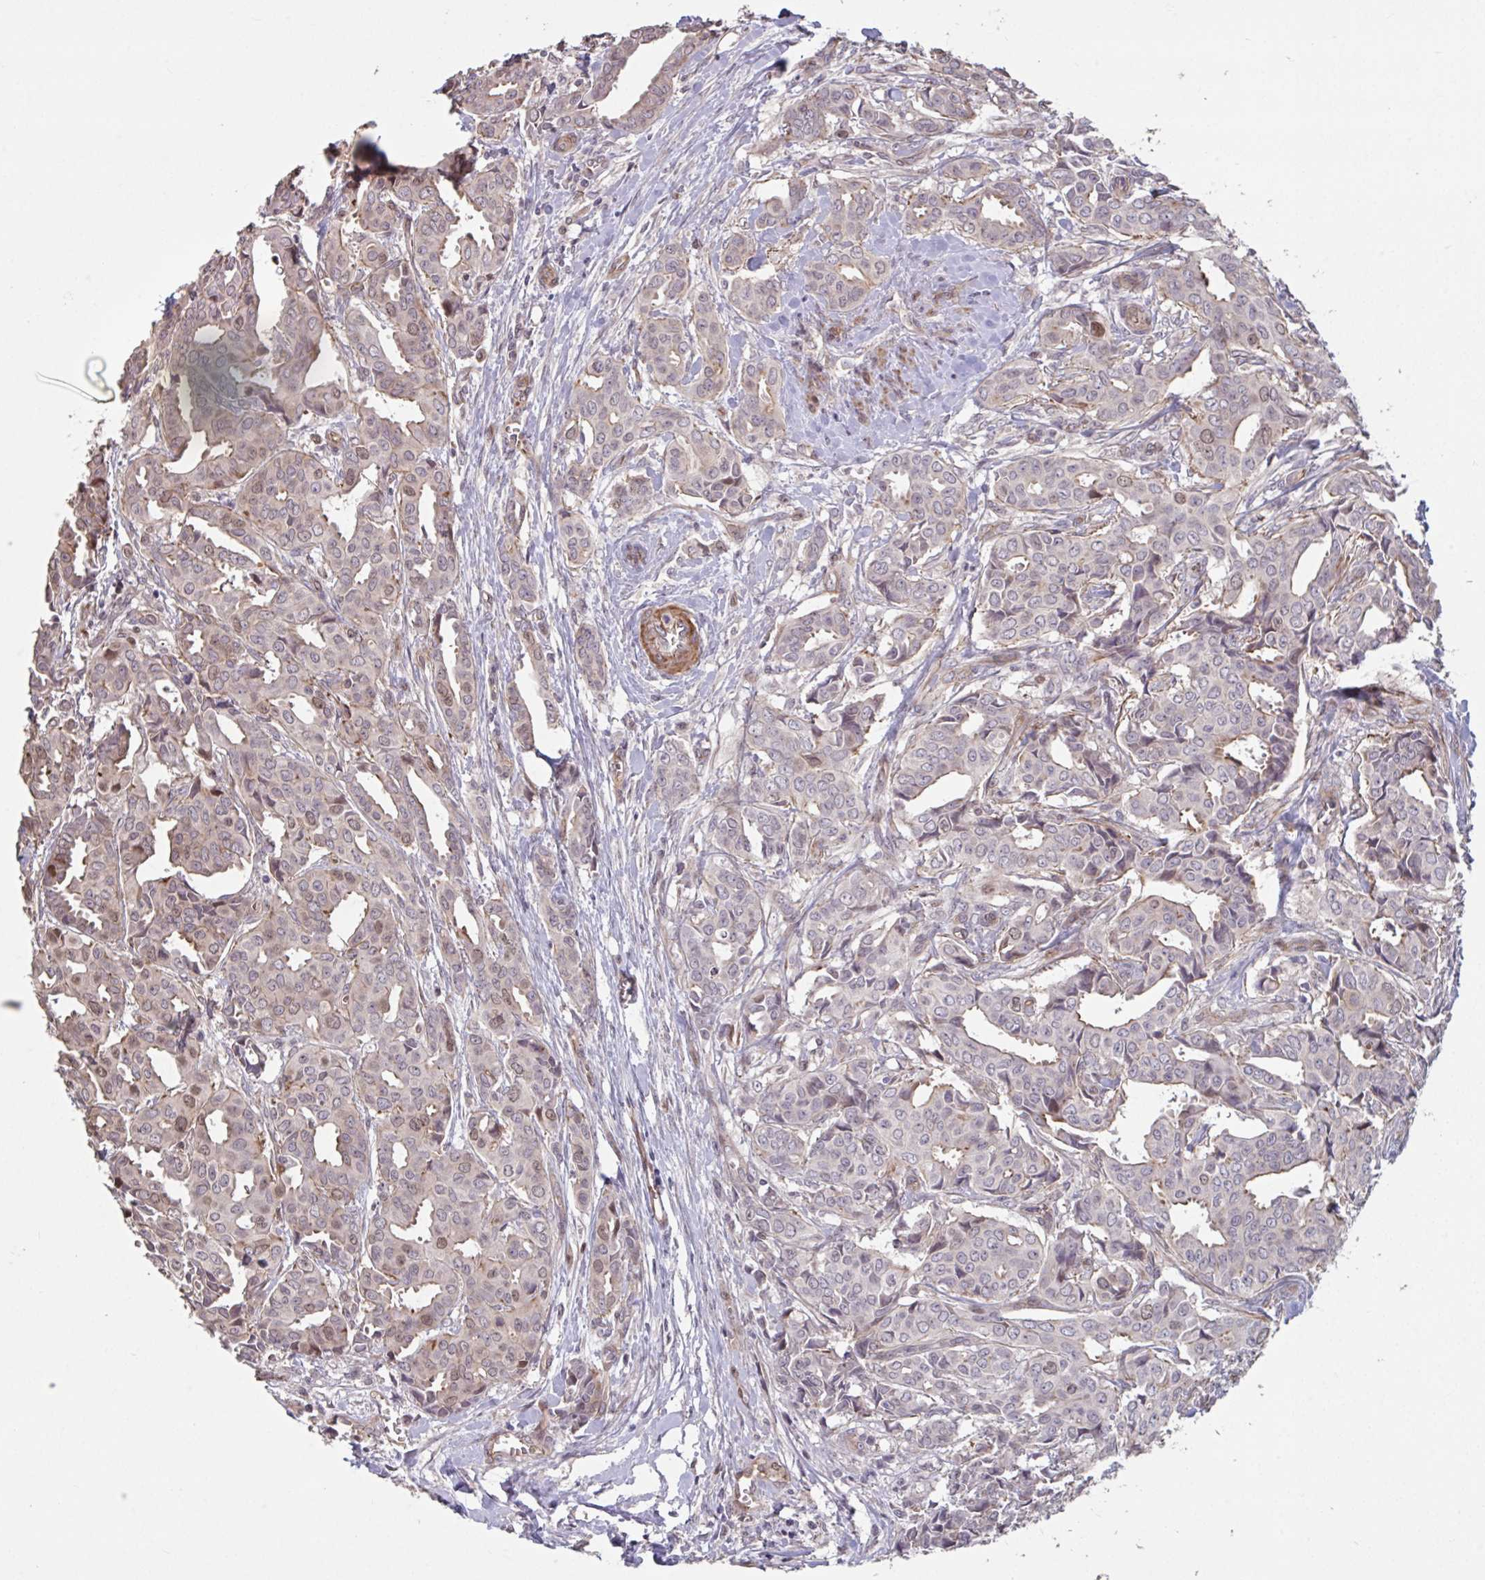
{"staining": {"intensity": "moderate", "quantity": ">75%", "location": "cytoplasmic/membranous,nuclear"}, "tissue": "breast cancer", "cell_type": "Tumor cells", "image_type": "cancer", "snomed": [{"axis": "morphology", "description": "Duct carcinoma"}, {"axis": "topography", "description": "Breast"}], "caption": "Breast cancer (infiltrating ductal carcinoma) stained with immunohistochemistry reveals moderate cytoplasmic/membranous and nuclear staining in about >75% of tumor cells.", "gene": "IPO5", "patient": {"sex": "female", "age": 45}}